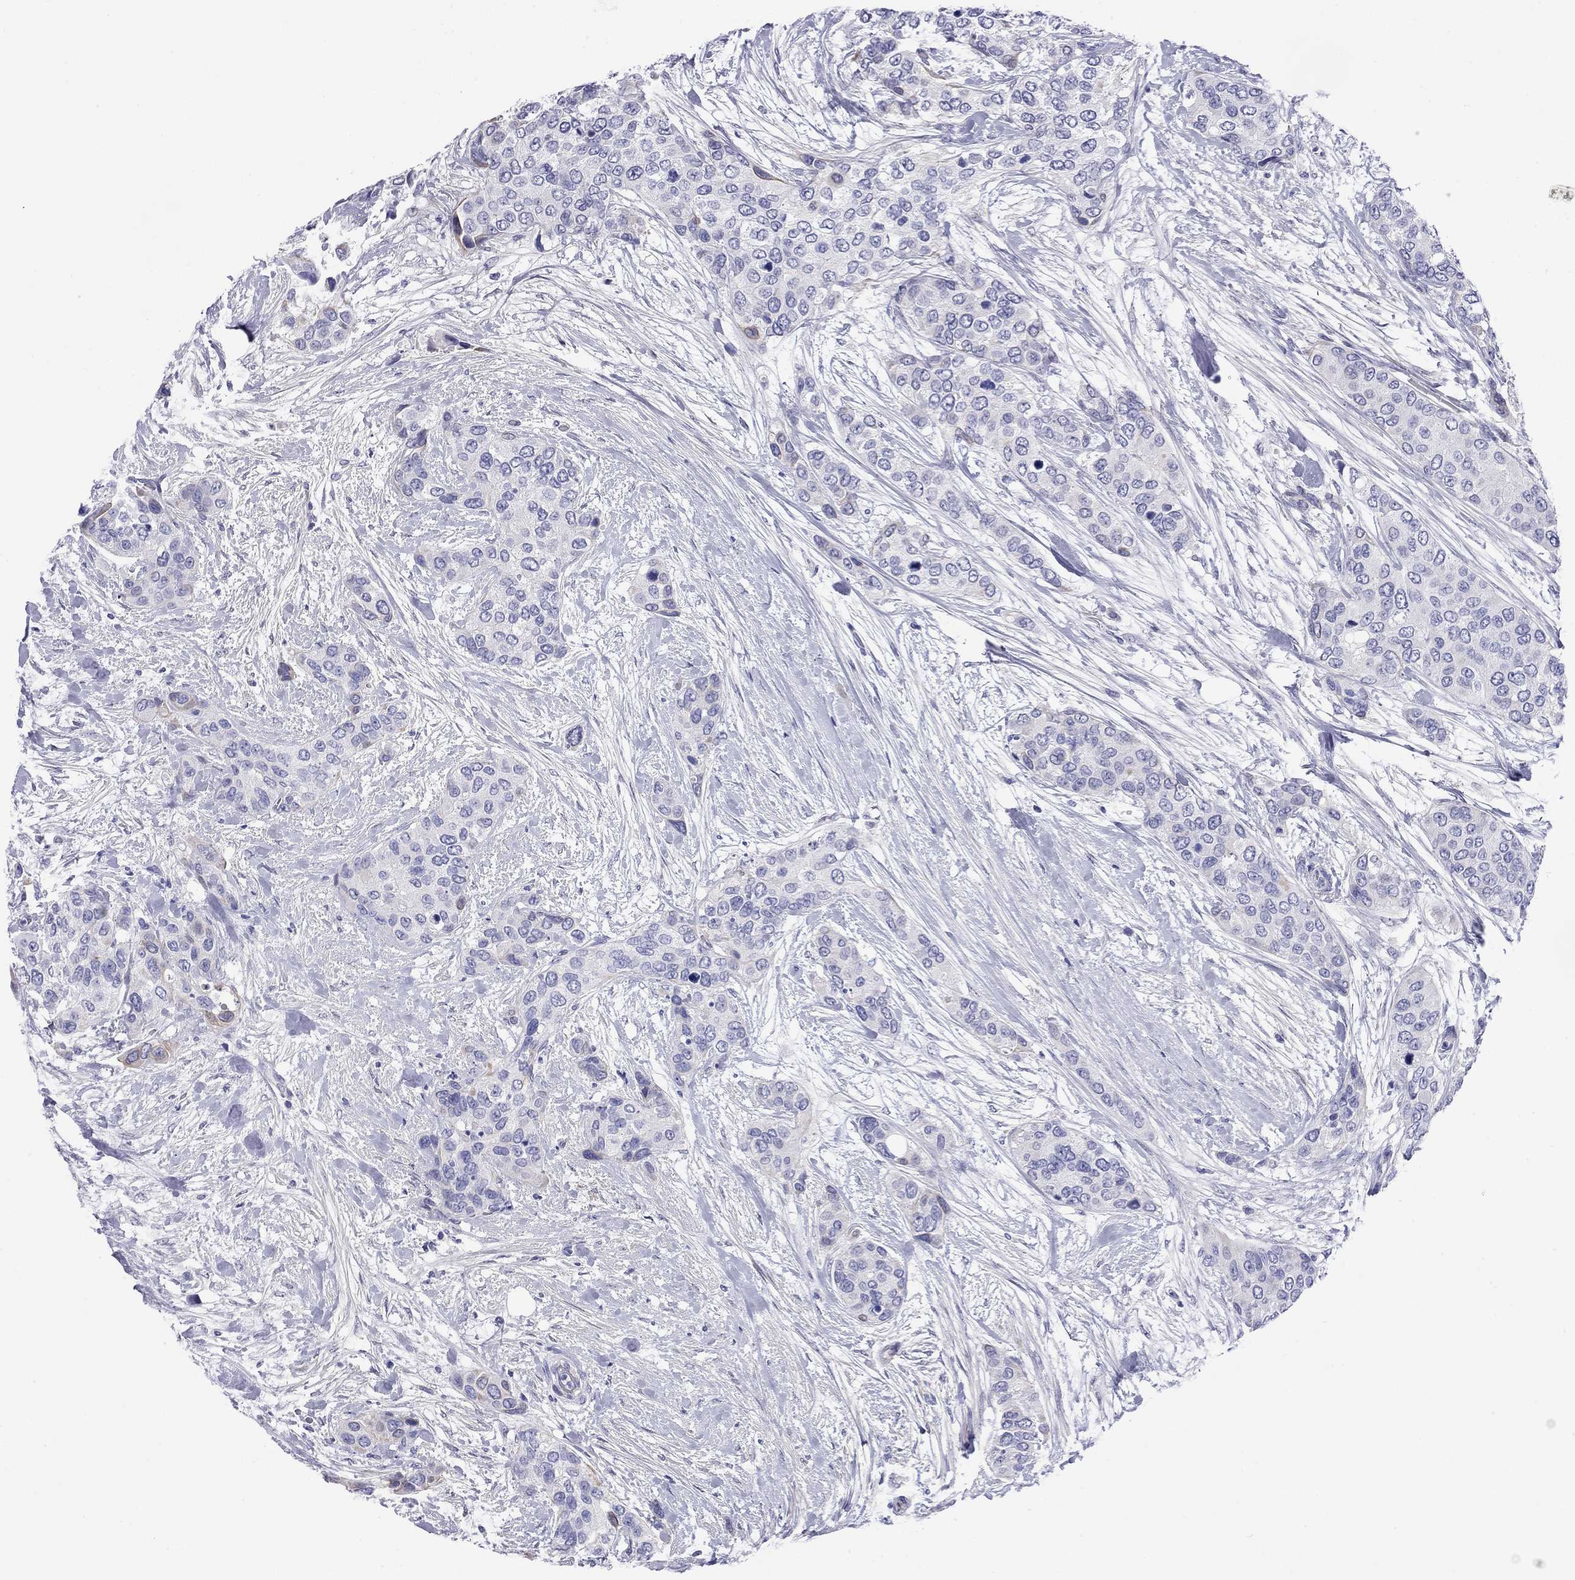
{"staining": {"intensity": "negative", "quantity": "none", "location": "none"}, "tissue": "urothelial cancer", "cell_type": "Tumor cells", "image_type": "cancer", "snomed": [{"axis": "morphology", "description": "Urothelial carcinoma, High grade"}, {"axis": "topography", "description": "Urinary bladder"}], "caption": "This is an immunohistochemistry (IHC) photomicrograph of urothelial cancer. There is no expression in tumor cells.", "gene": "CMYA5", "patient": {"sex": "male", "age": 77}}